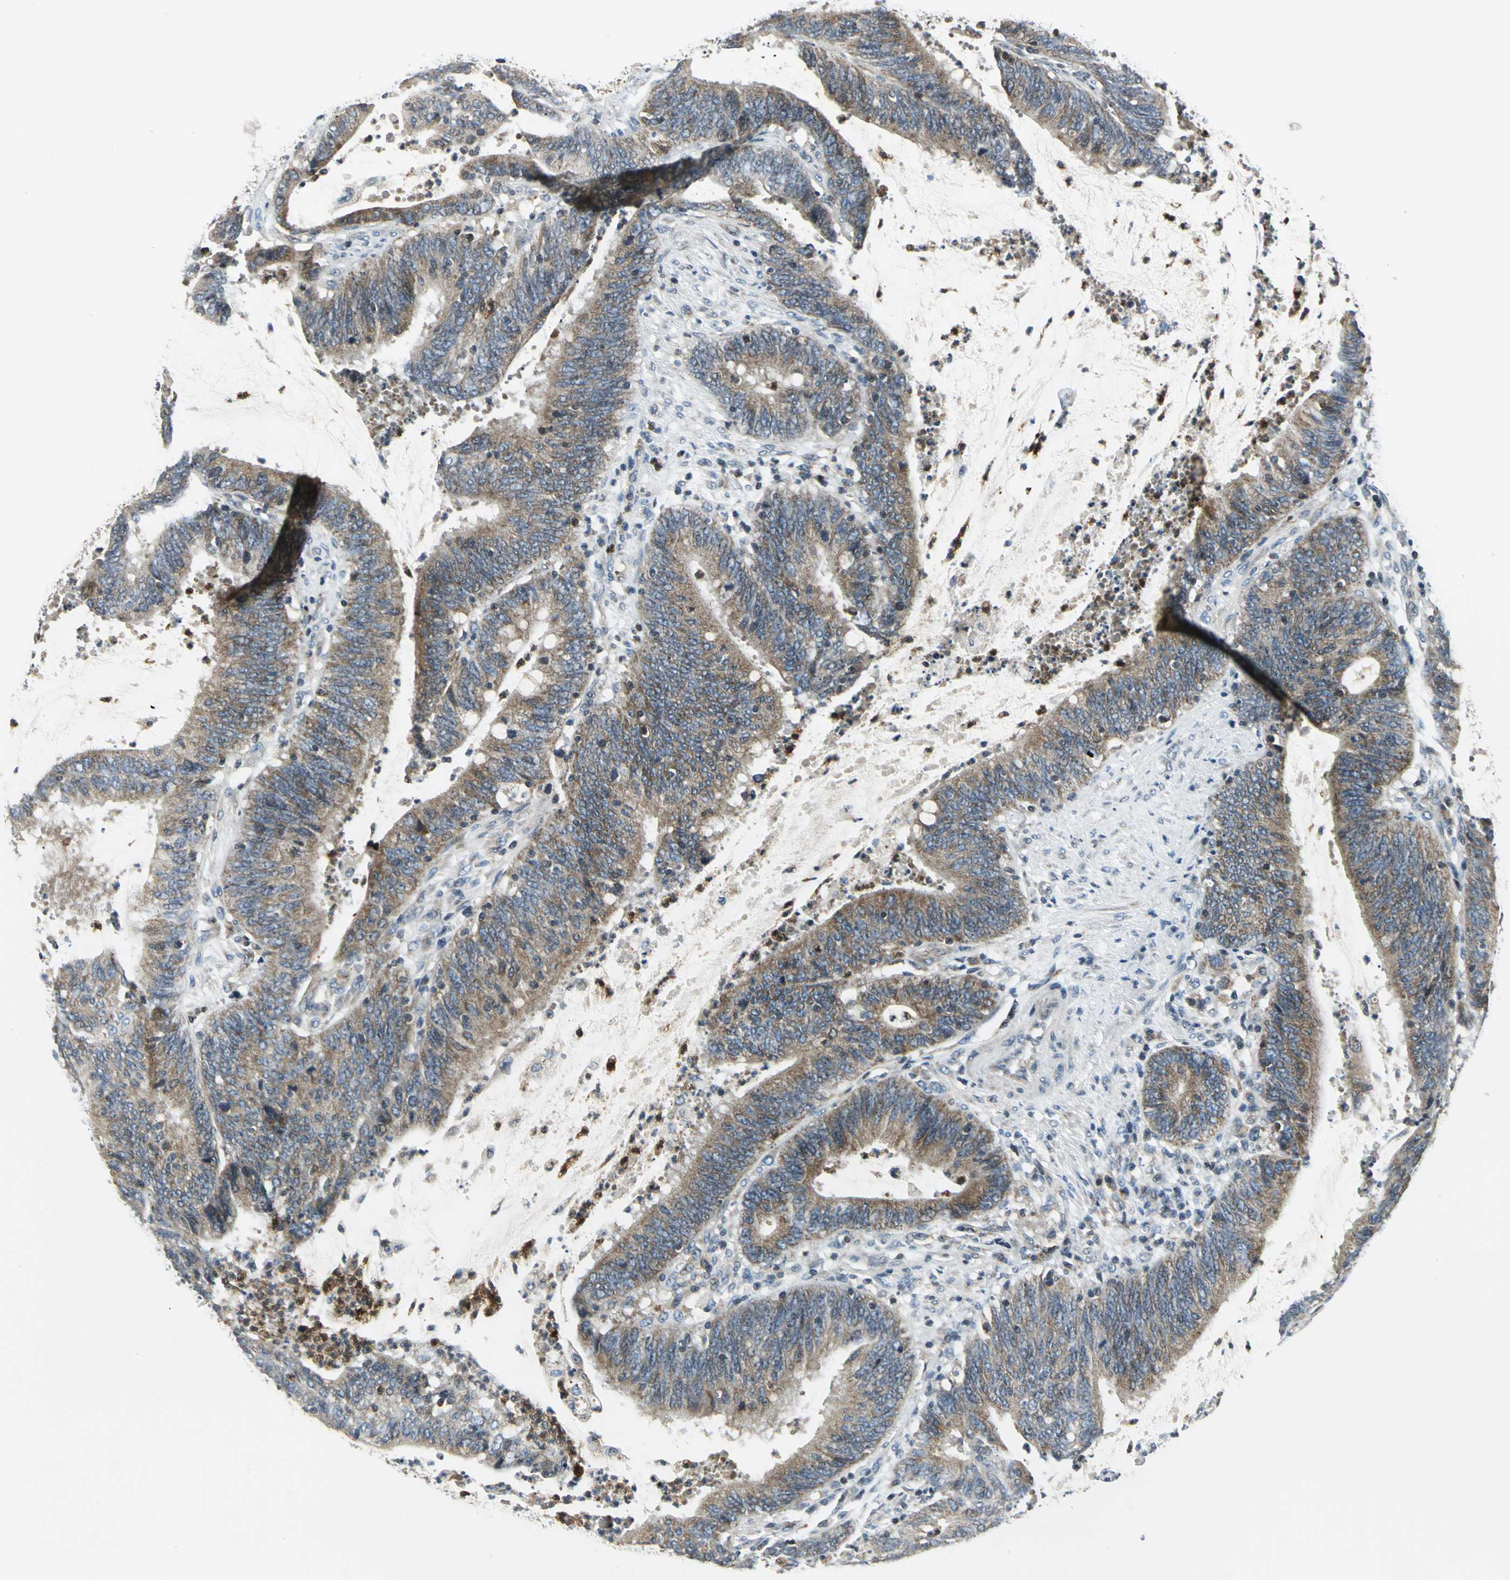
{"staining": {"intensity": "strong", "quantity": ">75%", "location": "cytoplasmic/membranous"}, "tissue": "colorectal cancer", "cell_type": "Tumor cells", "image_type": "cancer", "snomed": [{"axis": "morphology", "description": "Adenocarcinoma, NOS"}, {"axis": "topography", "description": "Rectum"}], "caption": "Human colorectal cancer (adenocarcinoma) stained for a protein (brown) displays strong cytoplasmic/membranous positive expression in about >75% of tumor cells.", "gene": "USP40", "patient": {"sex": "female", "age": 66}}